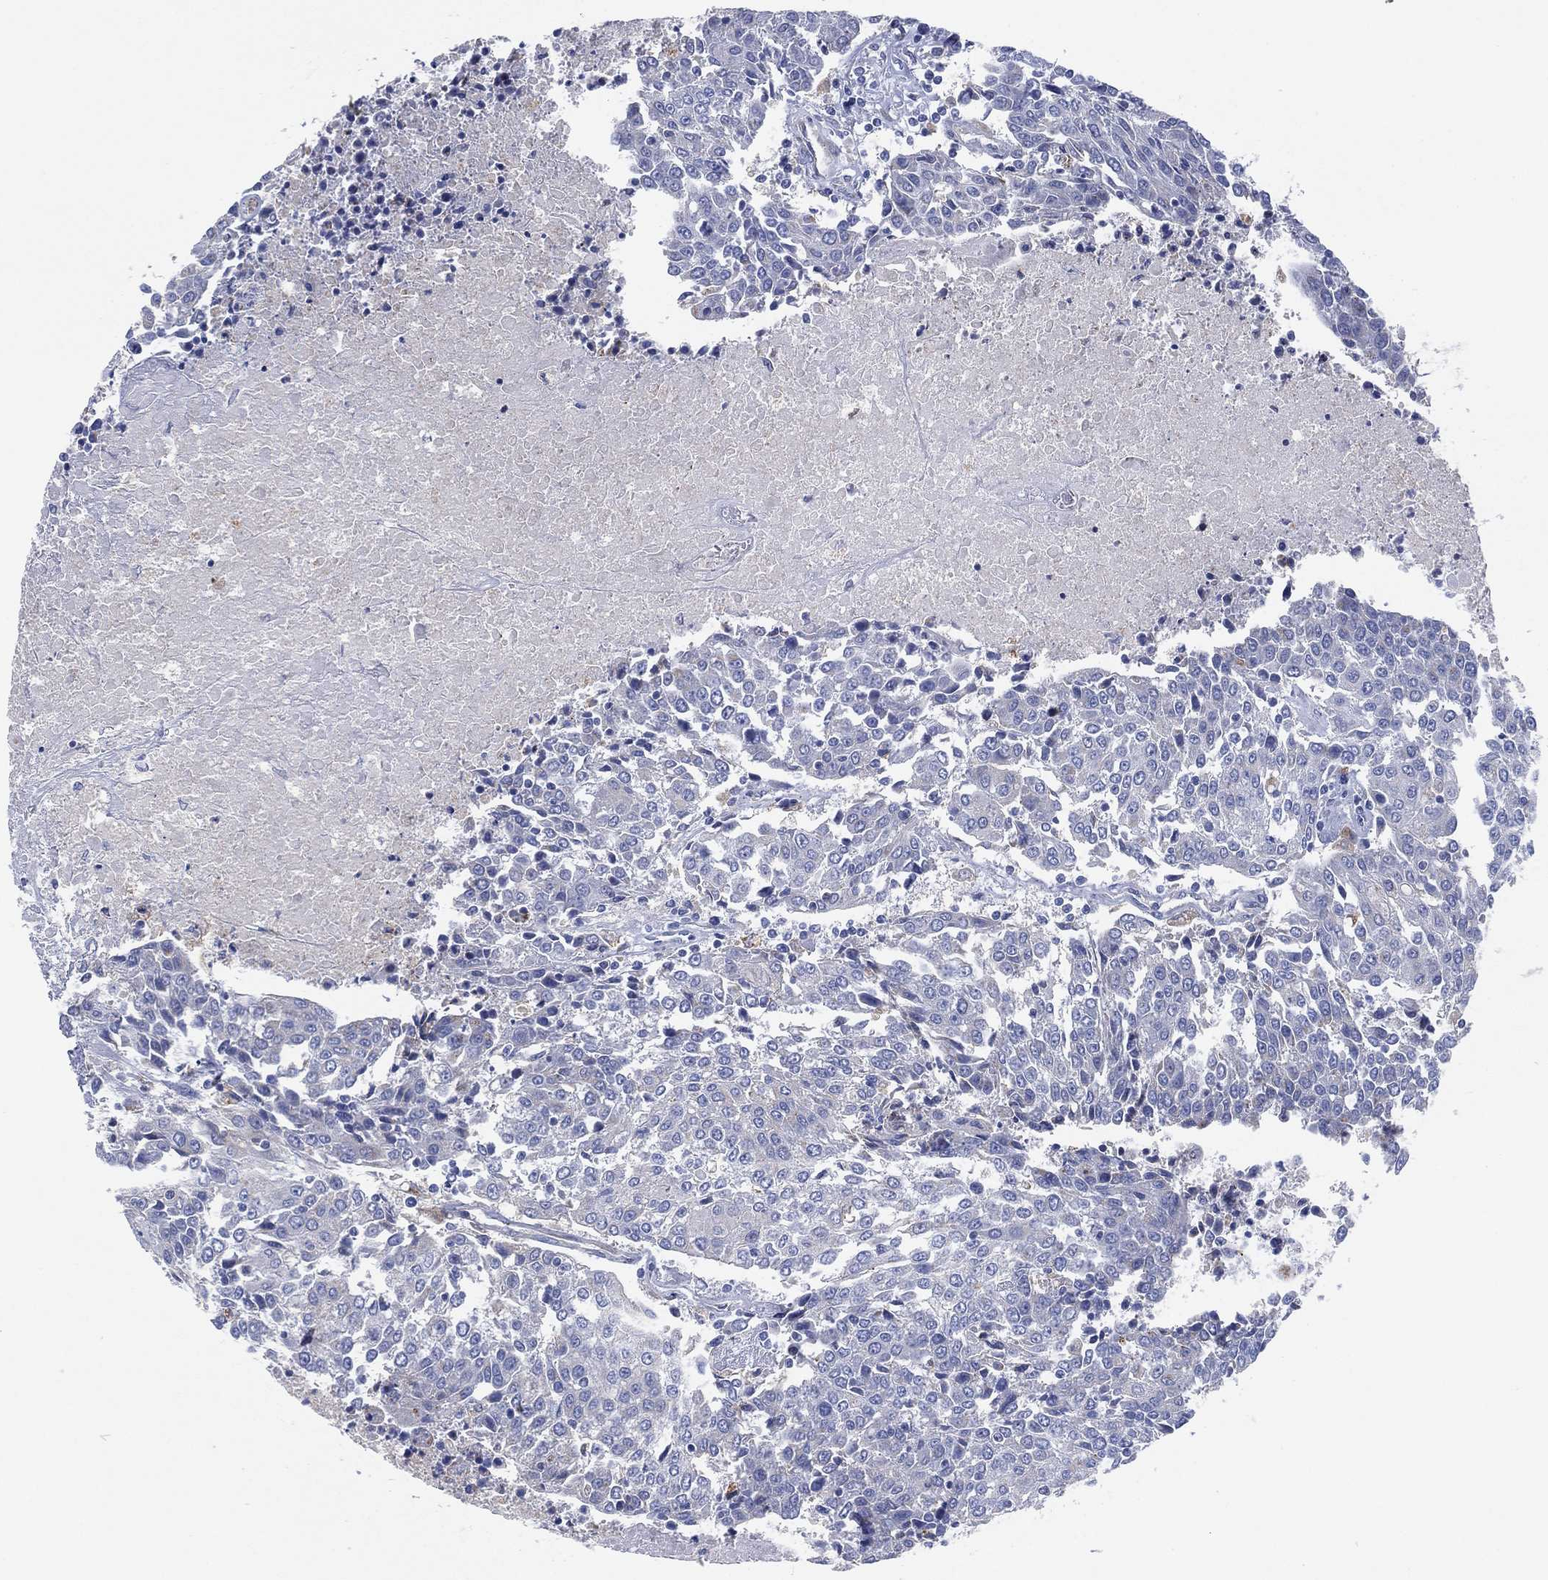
{"staining": {"intensity": "negative", "quantity": "none", "location": "none"}, "tissue": "urothelial cancer", "cell_type": "Tumor cells", "image_type": "cancer", "snomed": [{"axis": "morphology", "description": "Urothelial carcinoma, High grade"}, {"axis": "topography", "description": "Urinary bladder"}], "caption": "Photomicrograph shows no protein staining in tumor cells of urothelial carcinoma (high-grade) tissue. The staining was performed using DAB (3,3'-diaminobenzidine) to visualize the protein expression in brown, while the nuclei were stained in blue with hematoxylin (Magnification: 20x).", "gene": "GALNS", "patient": {"sex": "female", "age": 85}}